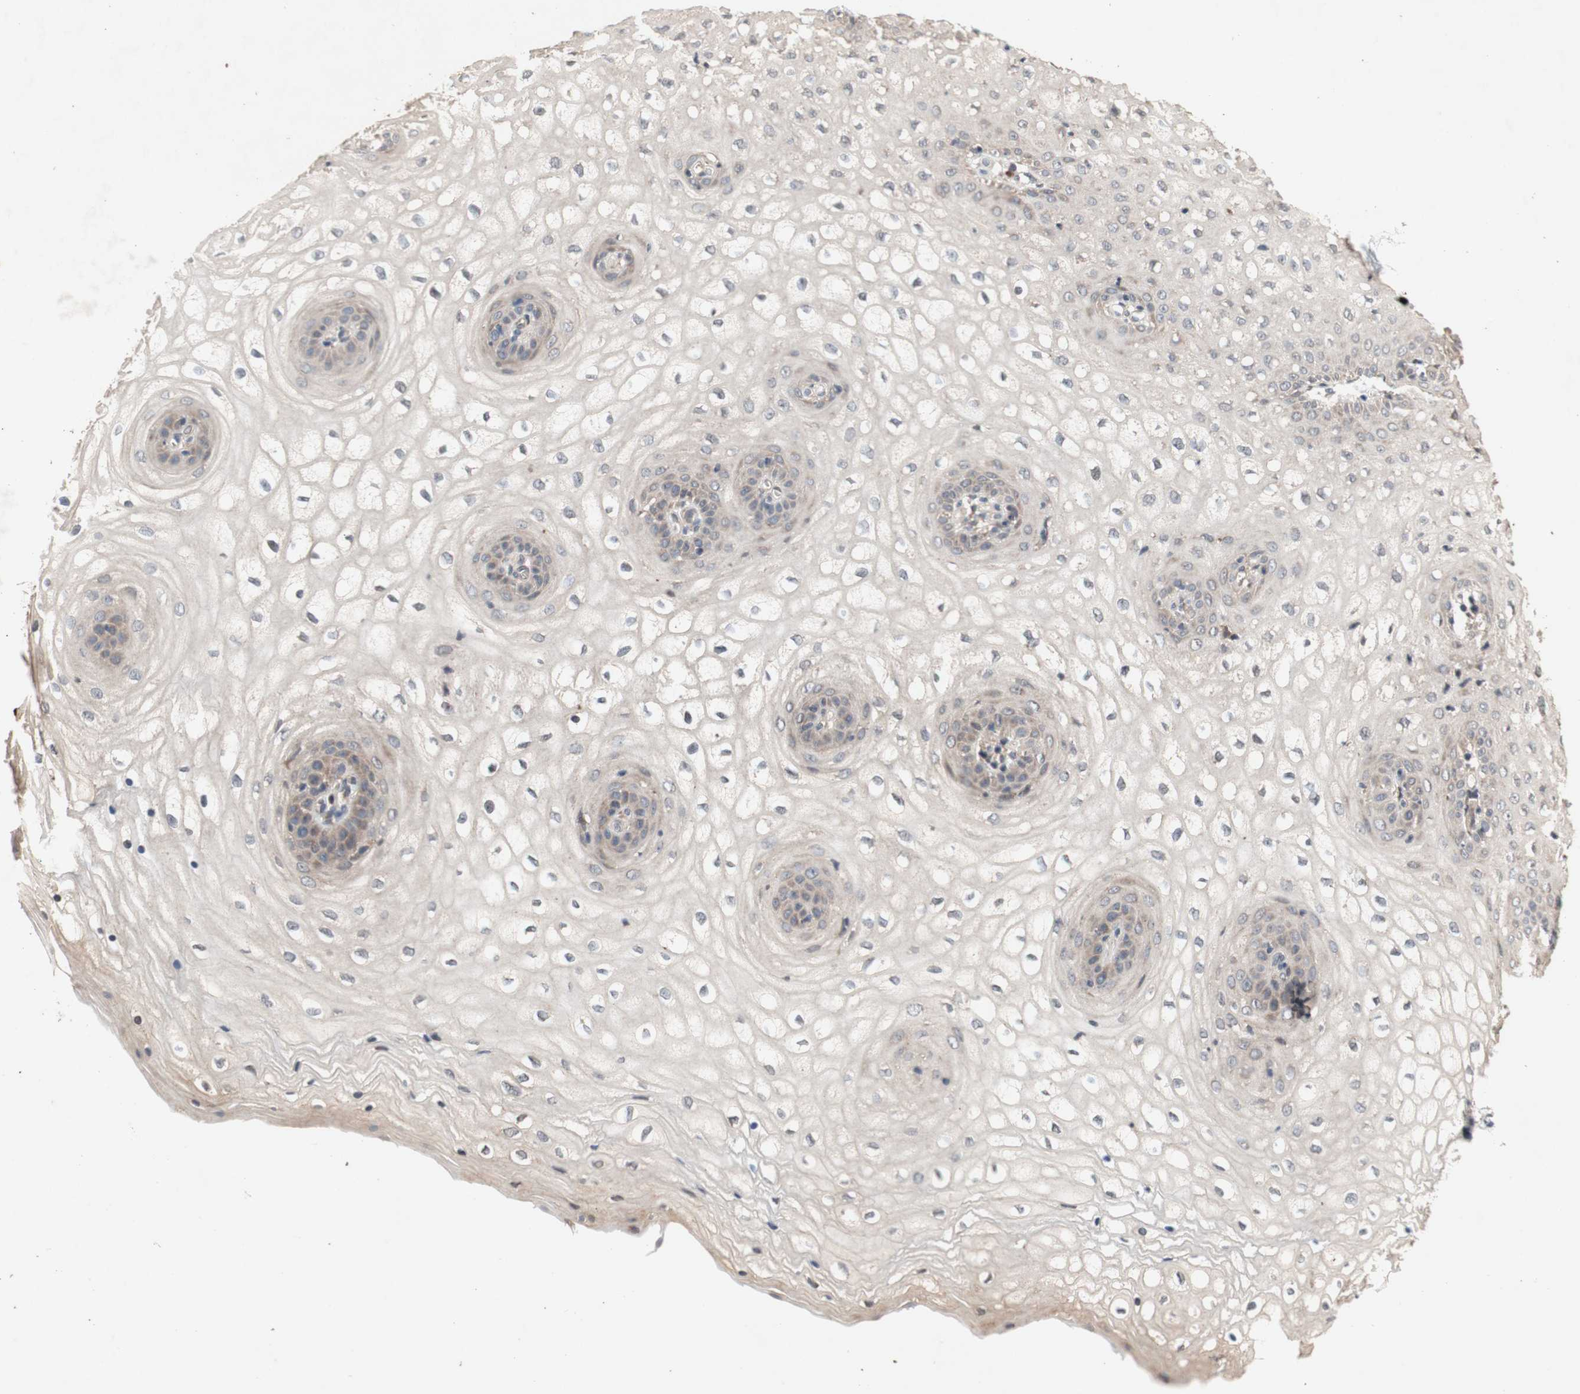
{"staining": {"intensity": "weak", "quantity": "<25%", "location": "cytoplasmic/membranous"}, "tissue": "vagina", "cell_type": "Squamous epithelial cells", "image_type": "normal", "snomed": [{"axis": "morphology", "description": "Normal tissue, NOS"}, {"axis": "topography", "description": "Vagina"}], "caption": "Immunohistochemistry histopathology image of unremarkable human vagina stained for a protein (brown), which shows no positivity in squamous epithelial cells.", "gene": "DDOST", "patient": {"sex": "female", "age": 34}}